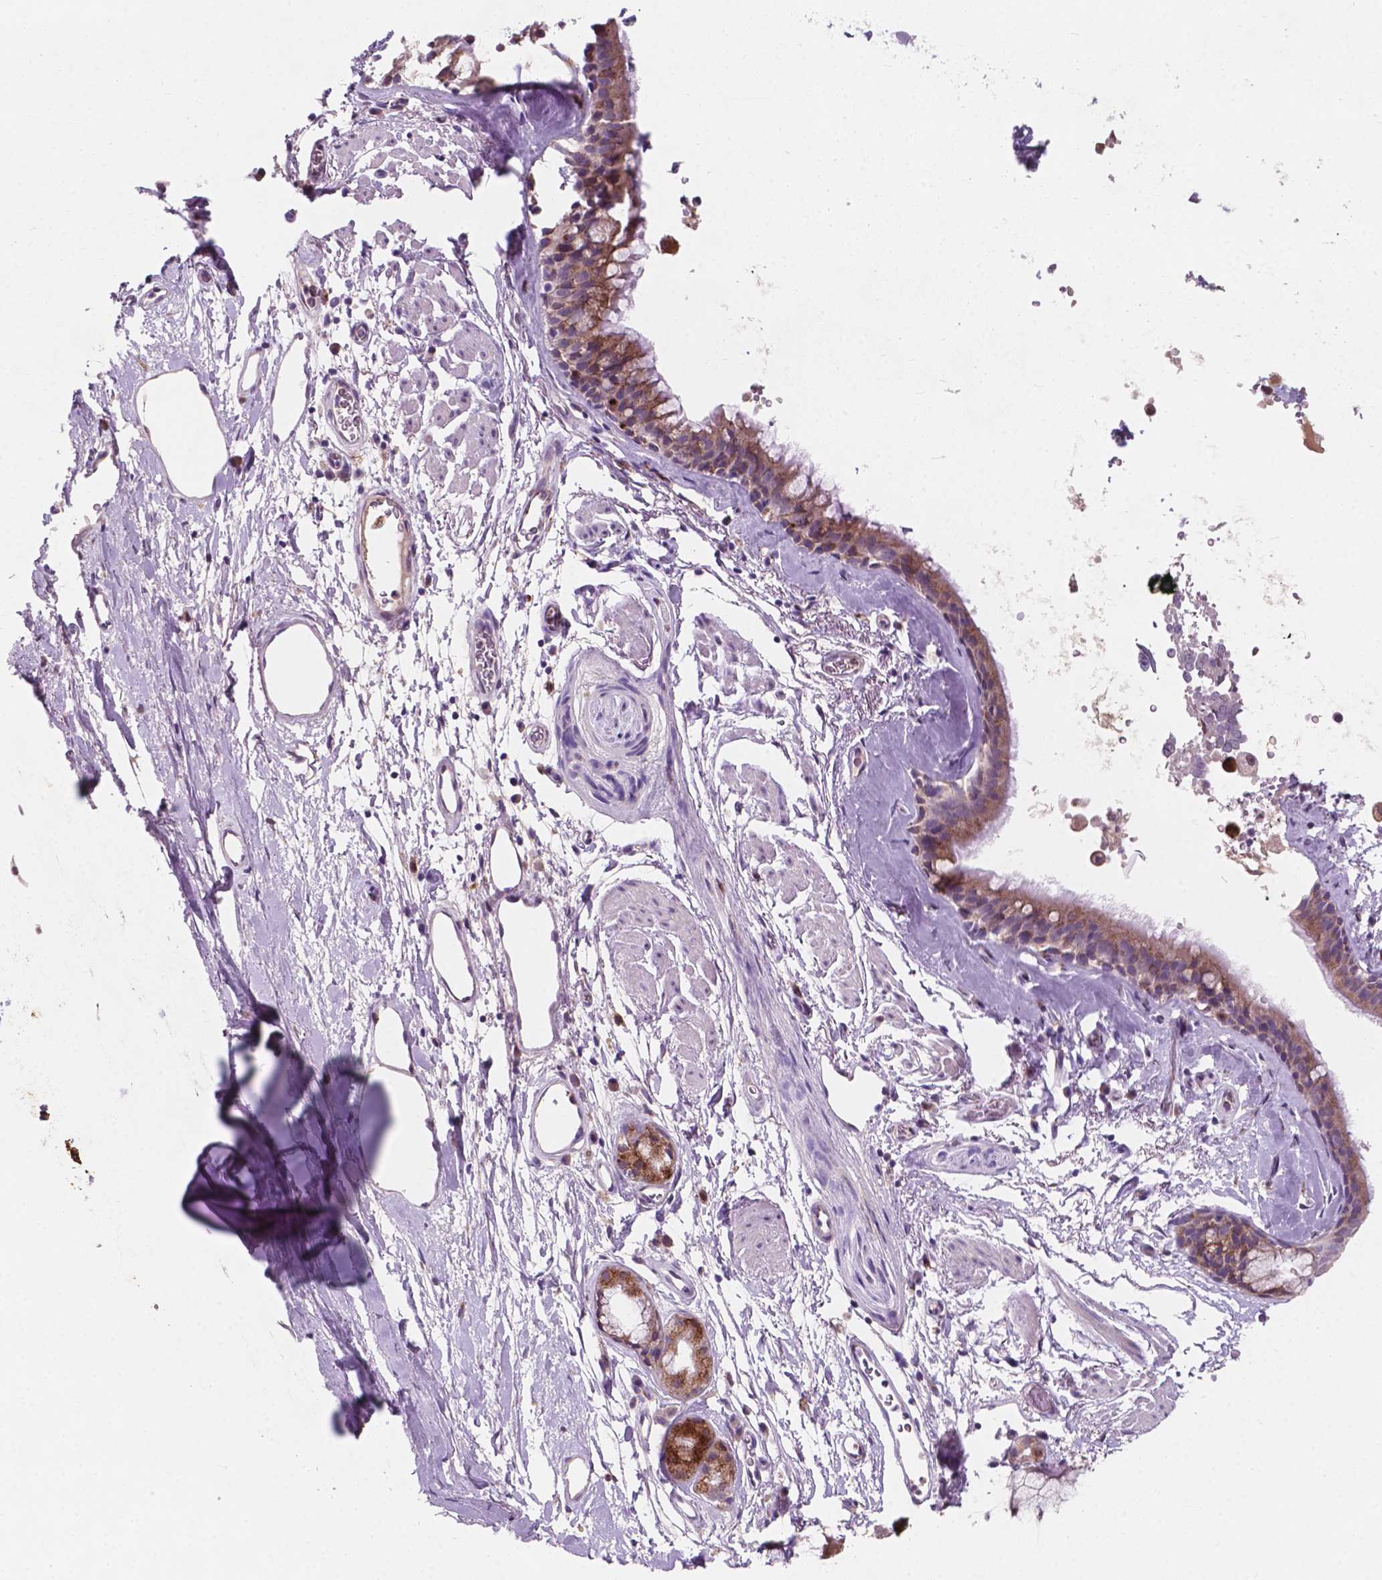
{"staining": {"intensity": "weak", "quantity": "25%-75%", "location": "cytoplasmic/membranous"}, "tissue": "bronchus", "cell_type": "Respiratory epithelial cells", "image_type": "normal", "snomed": [{"axis": "morphology", "description": "Normal tissue, NOS"}, {"axis": "topography", "description": "Cartilage tissue"}, {"axis": "topography", "description": "Bronchus"}], "caption": "The micrograph displays immunohistochemical staining of benign bronchus. There is weak cytoplasmic/membranous expression is seen in about 25%-75% of respiratory epithelial cells. Immunohistochemistry stains the protein in brown and the nuclei are stained blue.", "gene": "IREB2", "patient": {"sex": "male", "age": 58}}